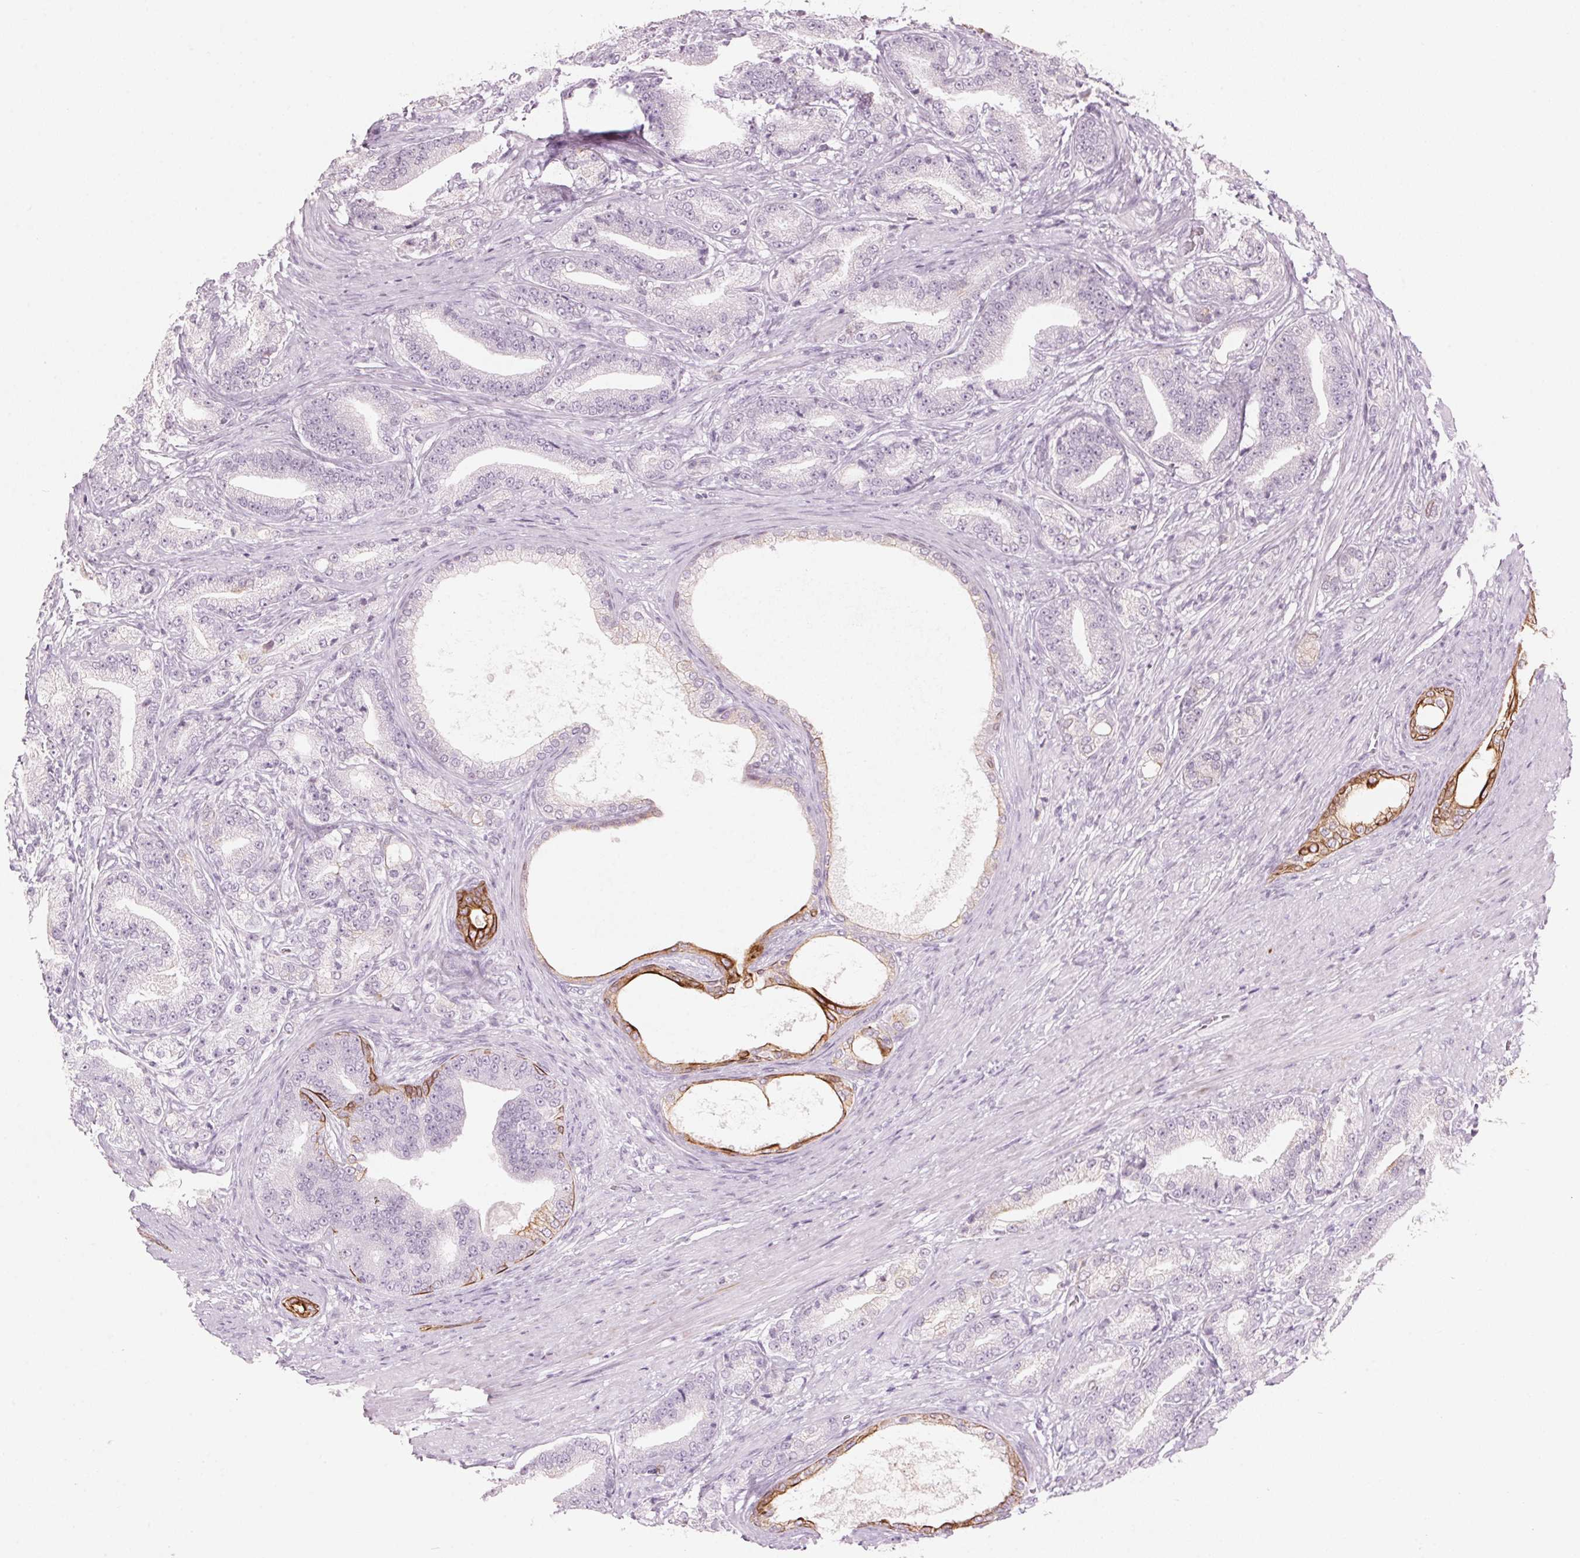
{"staining": {"intensity": "strong", "quantity": "<25%", "location": "cytoplasmic/membranous"}, "tissue": "prostate cancer", "cell_type": "Tumor cells", "image_type": "cancer", "snomed": [{"axis": "morphology", "description": "Adenocarcinoma, High grade"}, {"axis": "topography", "description": "Prostate and seminal vesicle, NOS"}], "caption": "Prostate cancer (high-grade adenocarcinoma) stained with a protein marker displays strong staining in tumor cells.", "gene": "SCTR", "patient": {"sex": "male", "age": 61}}